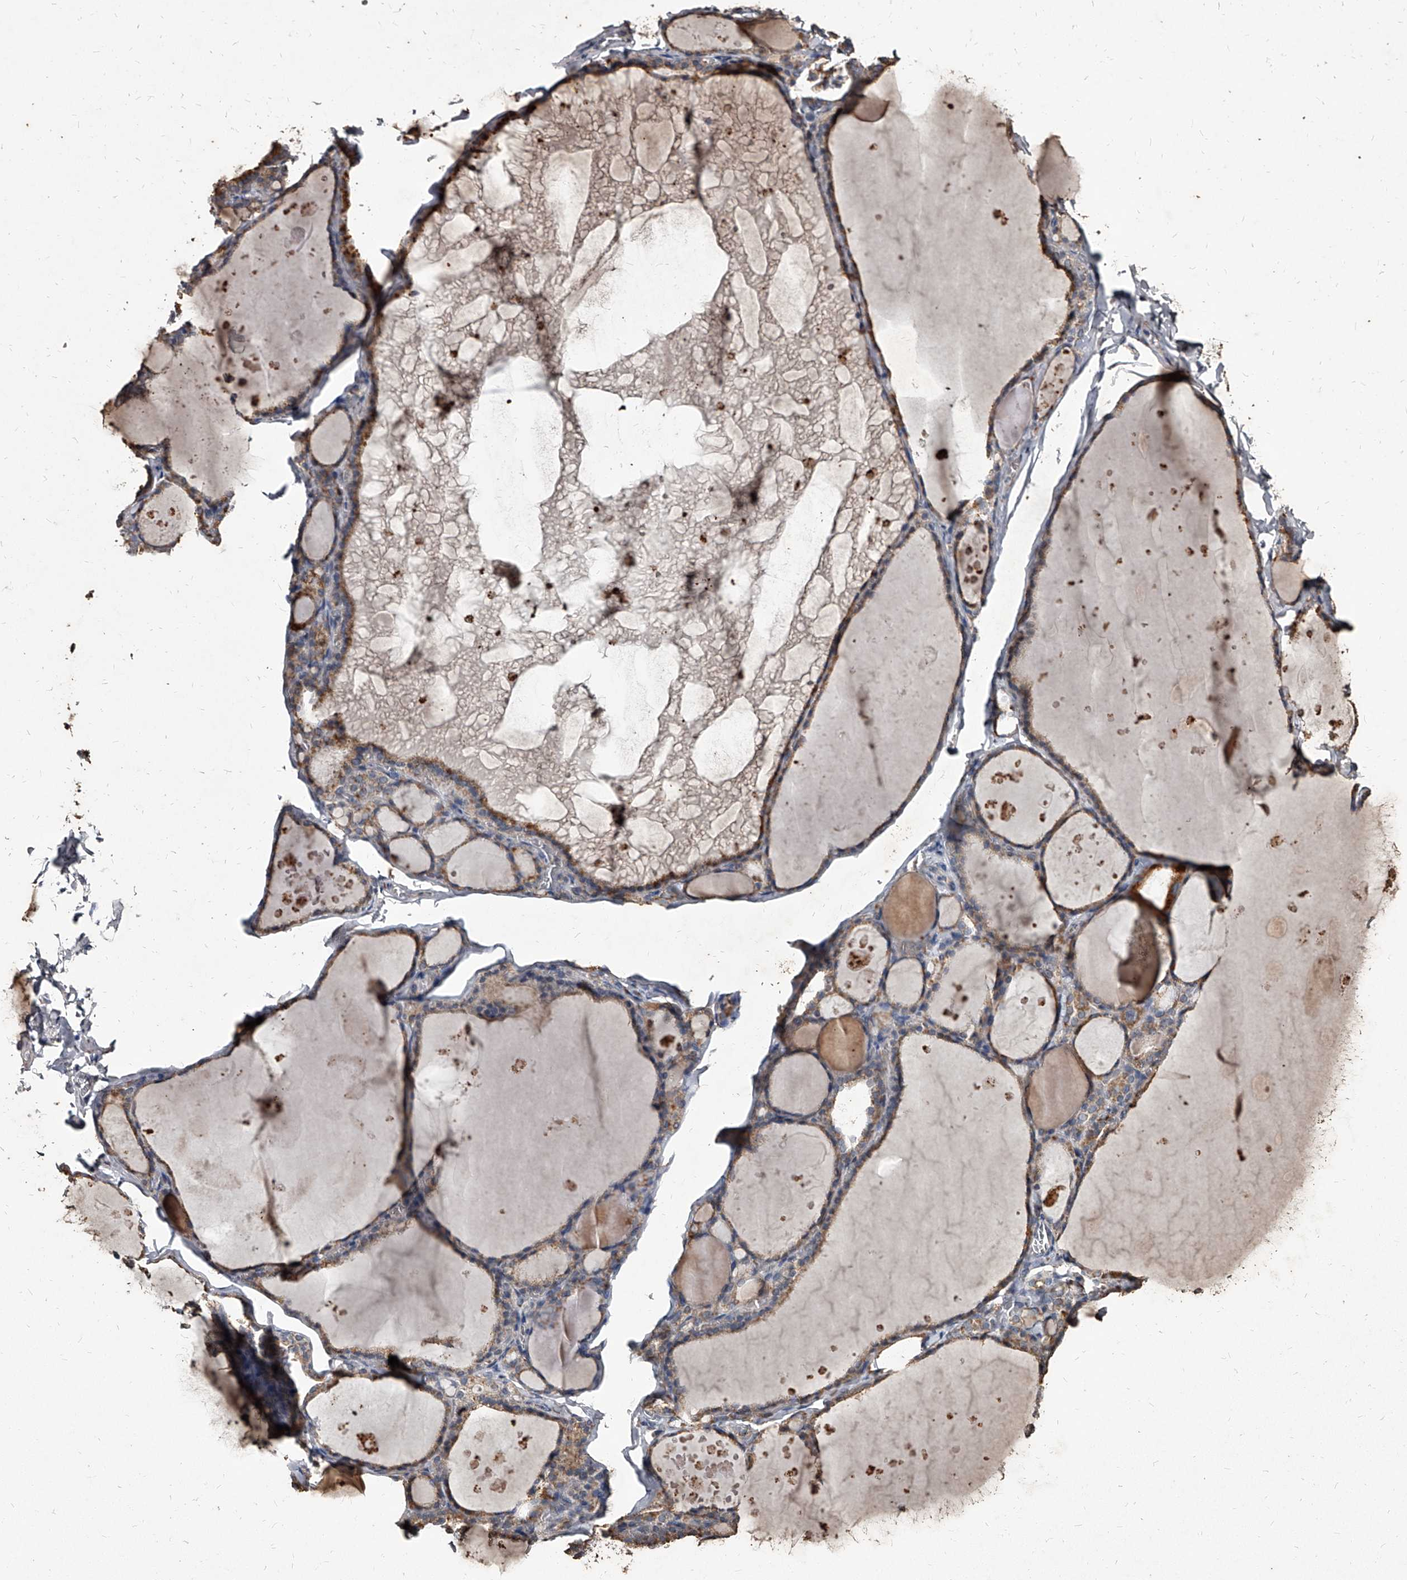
{"staining": {"intensity": "moderate", "quantity": ">75%", "location": "cytoplasmic/membranous"}, "tissue": "thyroid gland", "cell_type": "Glandular cells", "image_type": "normal", "snomed": [{"axis": "morphology", "description": "Normal tissue, NOS"}, {"axis": "topography", "description": "Thyroid gland"}], "caption": "A brown stain highlights moderate cytoplasmic/membranous staining of a protein in glandular cells of normal human thyroid gland. (Stains: DAB in brown, nuclei in blue, Microscopy: brightfield microscopy at high magnification).", "gene": "GPR183", "patient": {"sex": "male", "age": 56}}